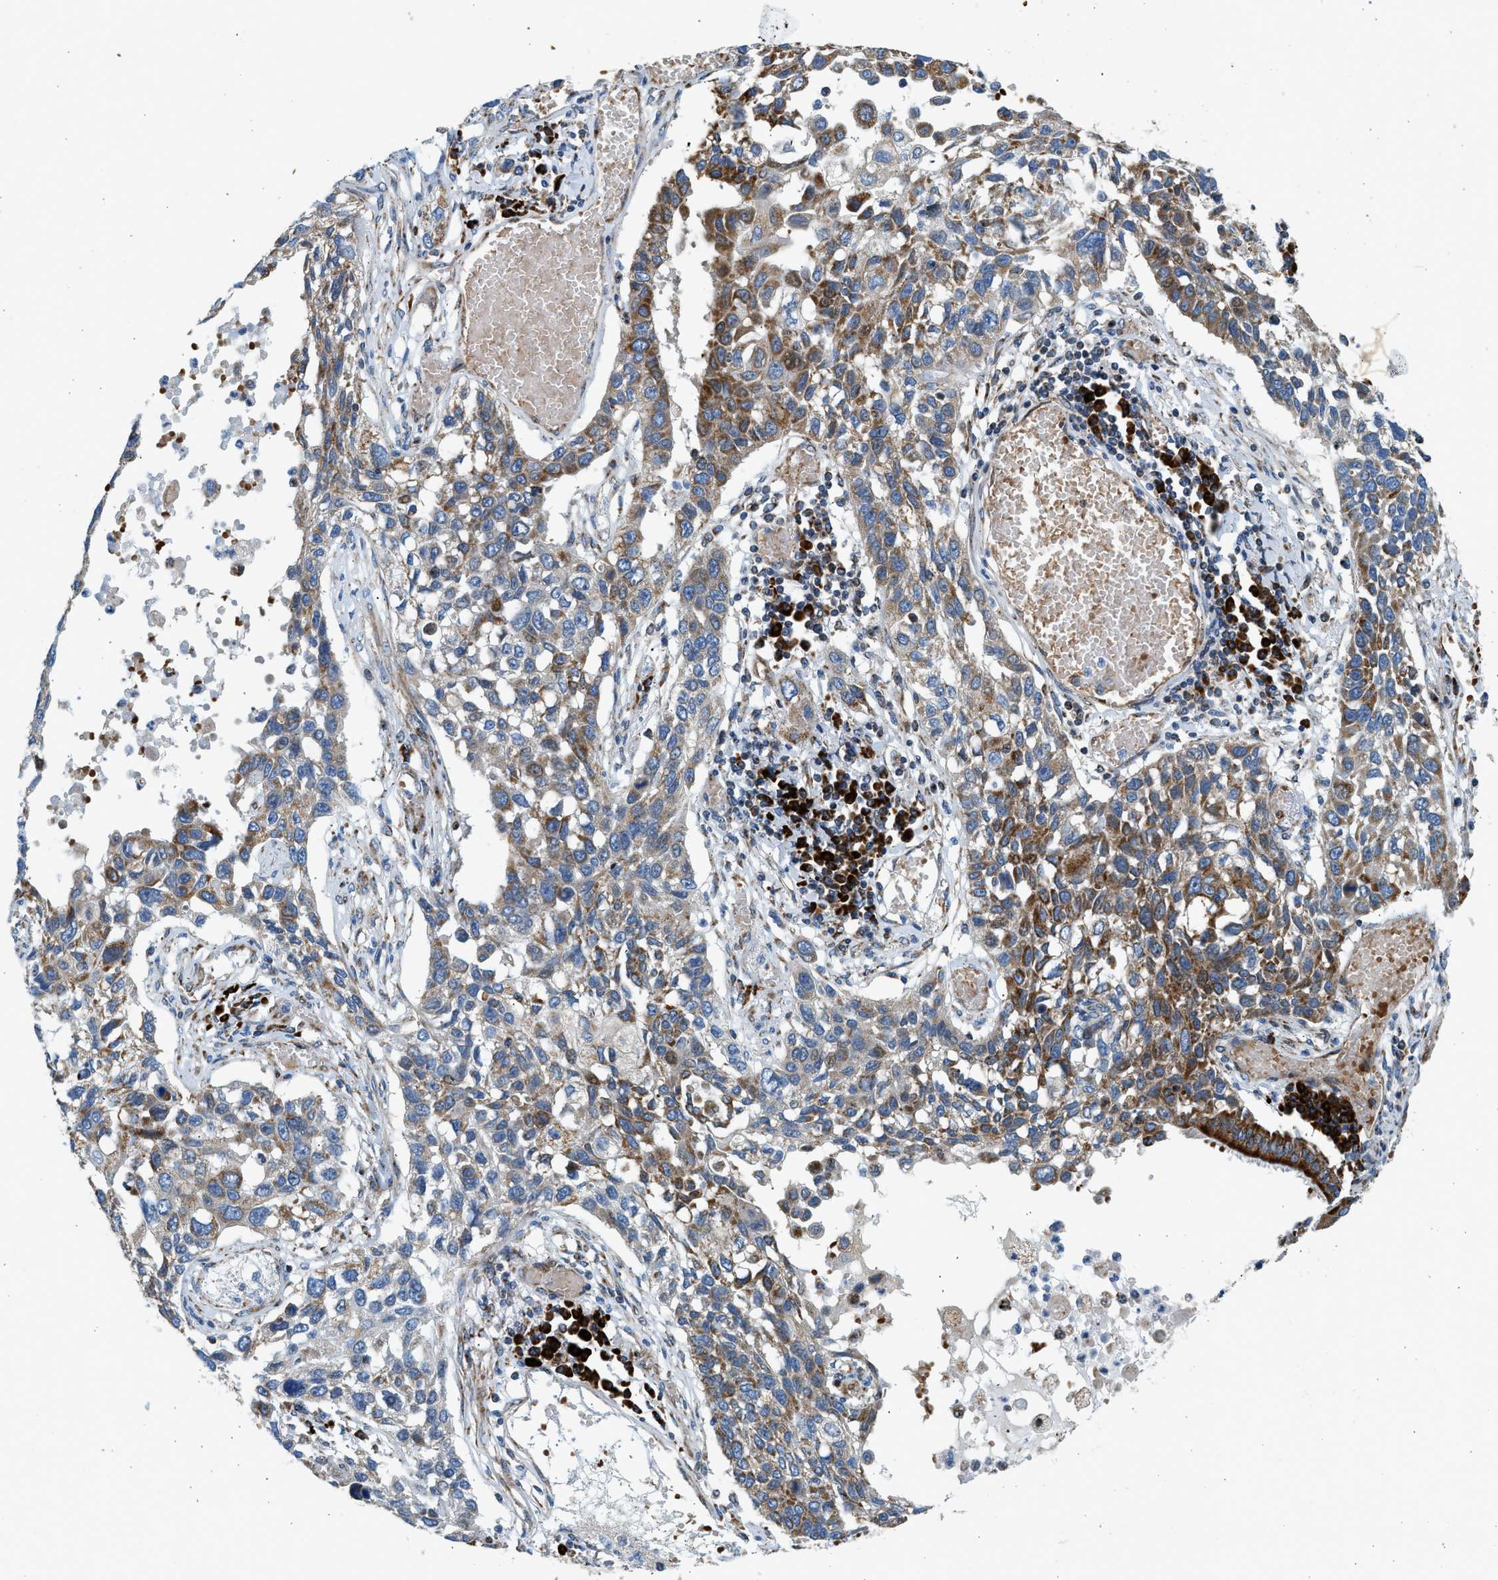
{"staining": {"intensity": "strong", "quantity": ">75%", "location": "cytoplasmic/membranous"}, "tissue": "lung cancer", "cell_type": "Tumor cells", "image_type": "cancer", "snomed": [{"axis": "morphology", "description": "Squamous cell carcinoma, NOS"}, {"axis": "topography", "description": "Lung"}], "caption": "Lung cancer was stained to show a protein in brown. There is high levels of strong cytoplasmic/membranous positivity in about >75% of tumor cells.", "gene": "KCNMB3", "patient": {"sex": "male", "age": 71}}